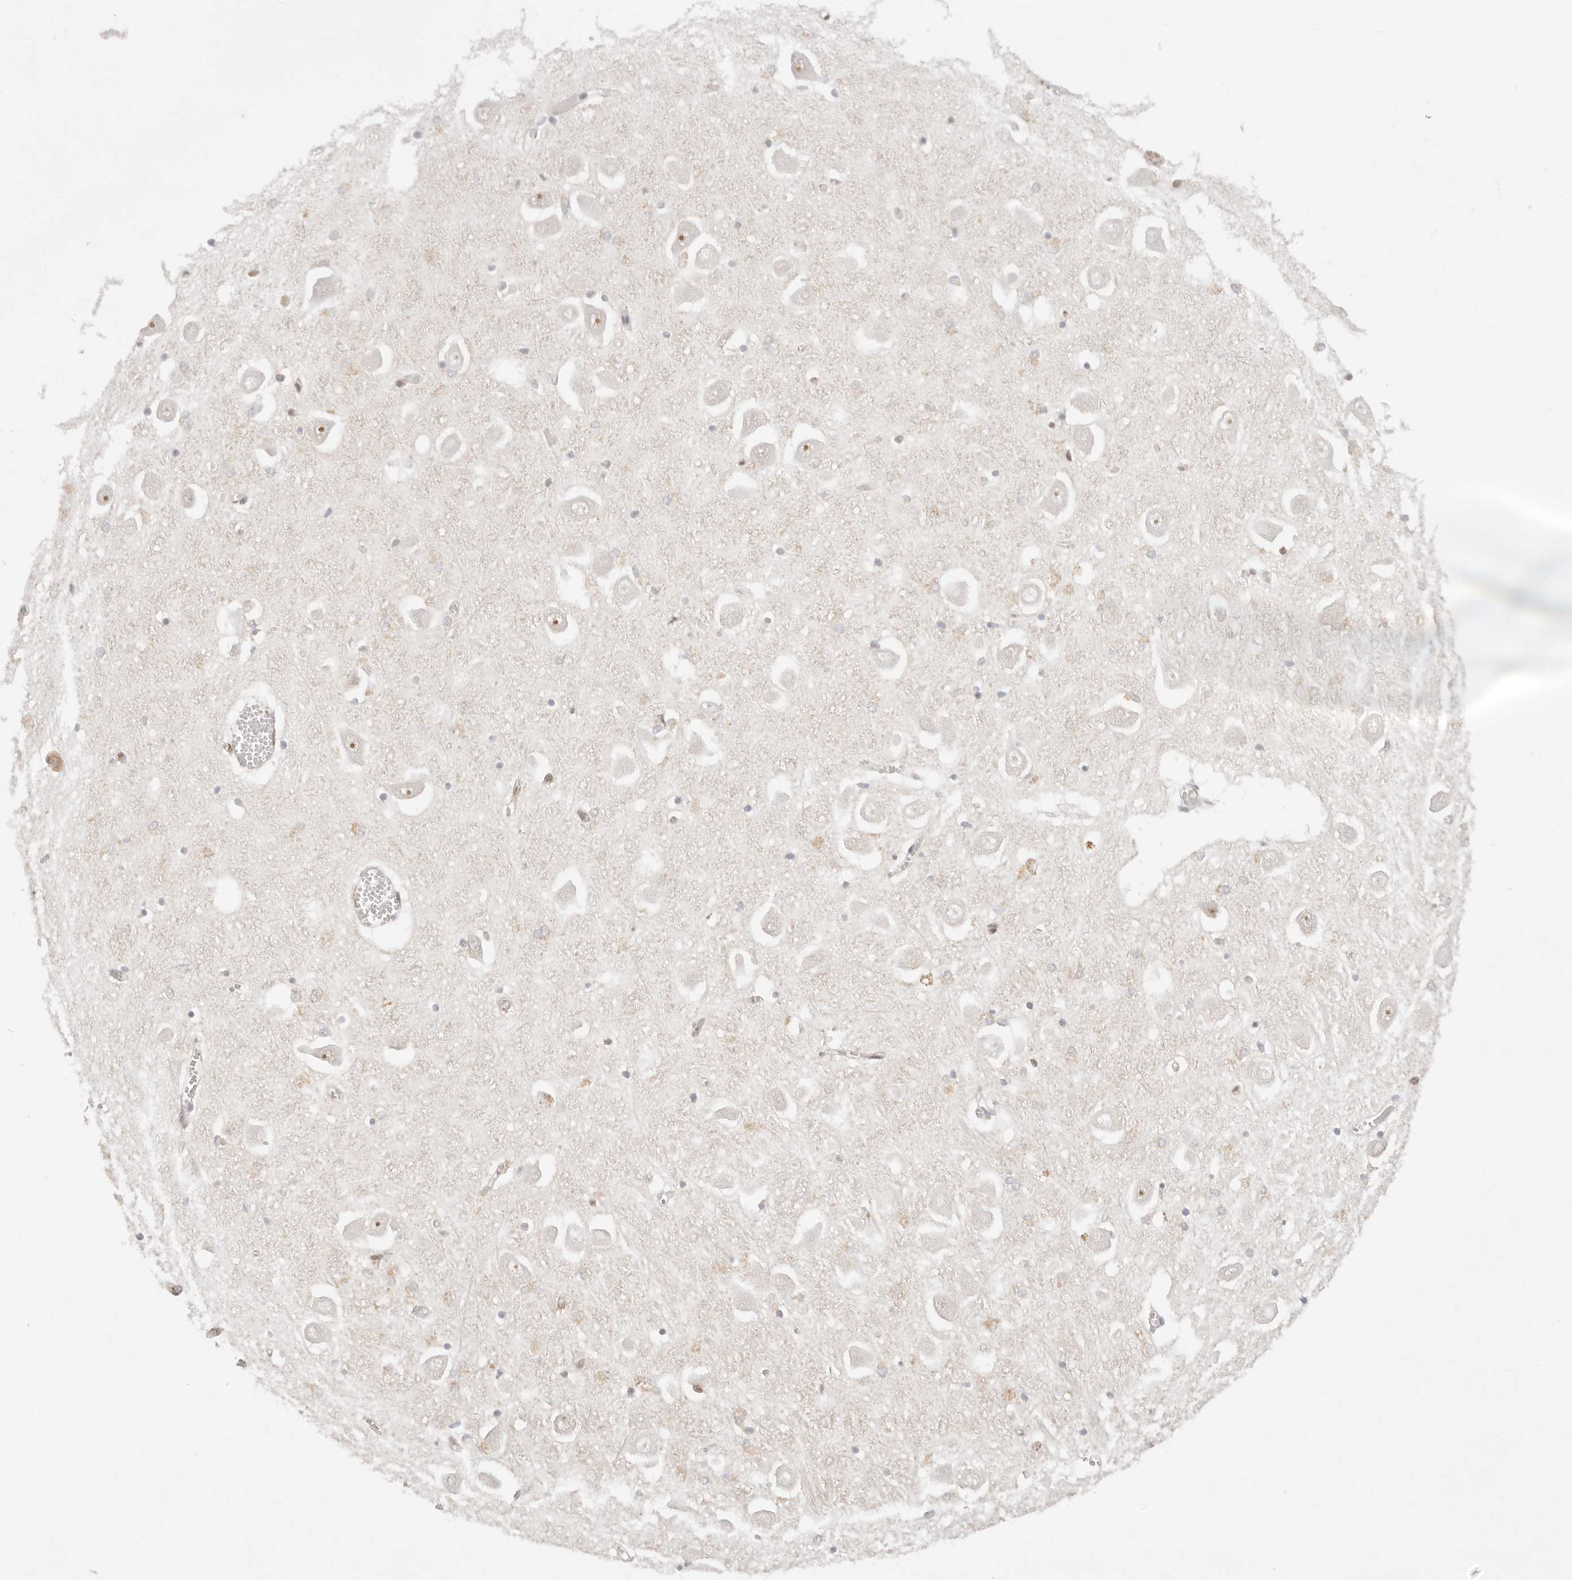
{"staining": {"intensity": "strong", "quantity": "<25%", "location": "nuclear"}, "tissue": "hippocampus", "cell_type": "Glial cells", "image_type": "normal", "snomed": [{"axis": "morphology", "description": "Normal tissue, NOS"}, {"axis": "topography", "description": "Hippocampus"}], "caption": "Immunohistochemistry (IHC) of benign hippocampus displays medium levels of strong nuclear expression in about <25% of glial cells.", "gene": "HOXC5", "patient": {"sex": "male", "age": 70}}